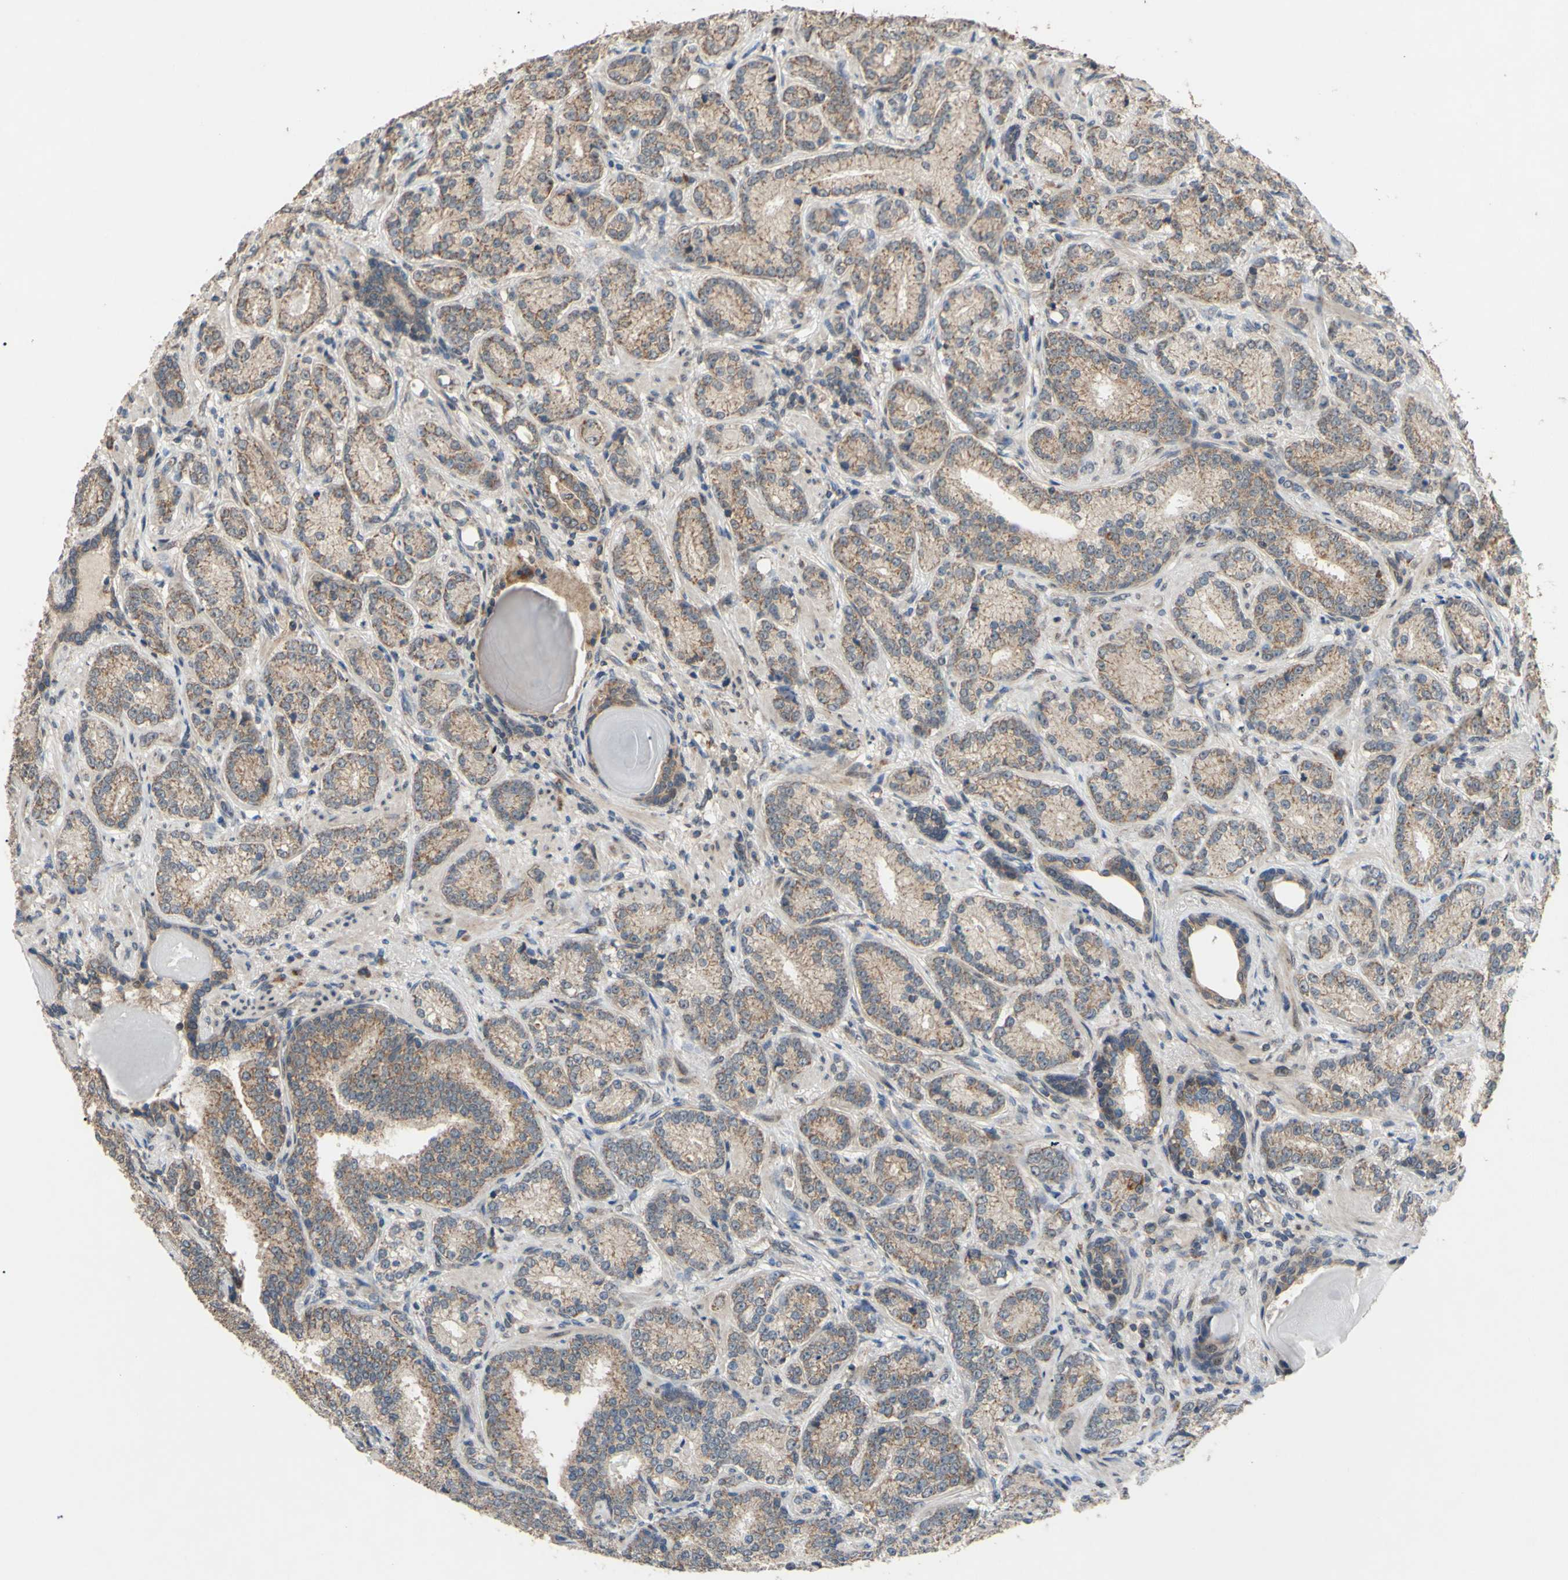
{"staining": {"intensity": "weak", "quantity": ">75%", "location": "cytoplasmic/membranous"}, "tissue": "prostate cancer", "cell_type": "Tumor cells", "image_type": "cancer", "snomed": [{"axis": "morphology", "description": "Adenocarcinoma, High grade"}, {"axis": "topography", "description": "Prostate"}], "caption": "Prostate high-grade adenocarcinoma stained with immunohistochemistry (IHC) demonstrates weak cytoplasmic/membranous positivity in approximately >75% of tumor cells. (DAB IHC with brightfield microscopy, high magnification).", "gene": "CD164", "patient": {"sex": "male", "age": 61}}